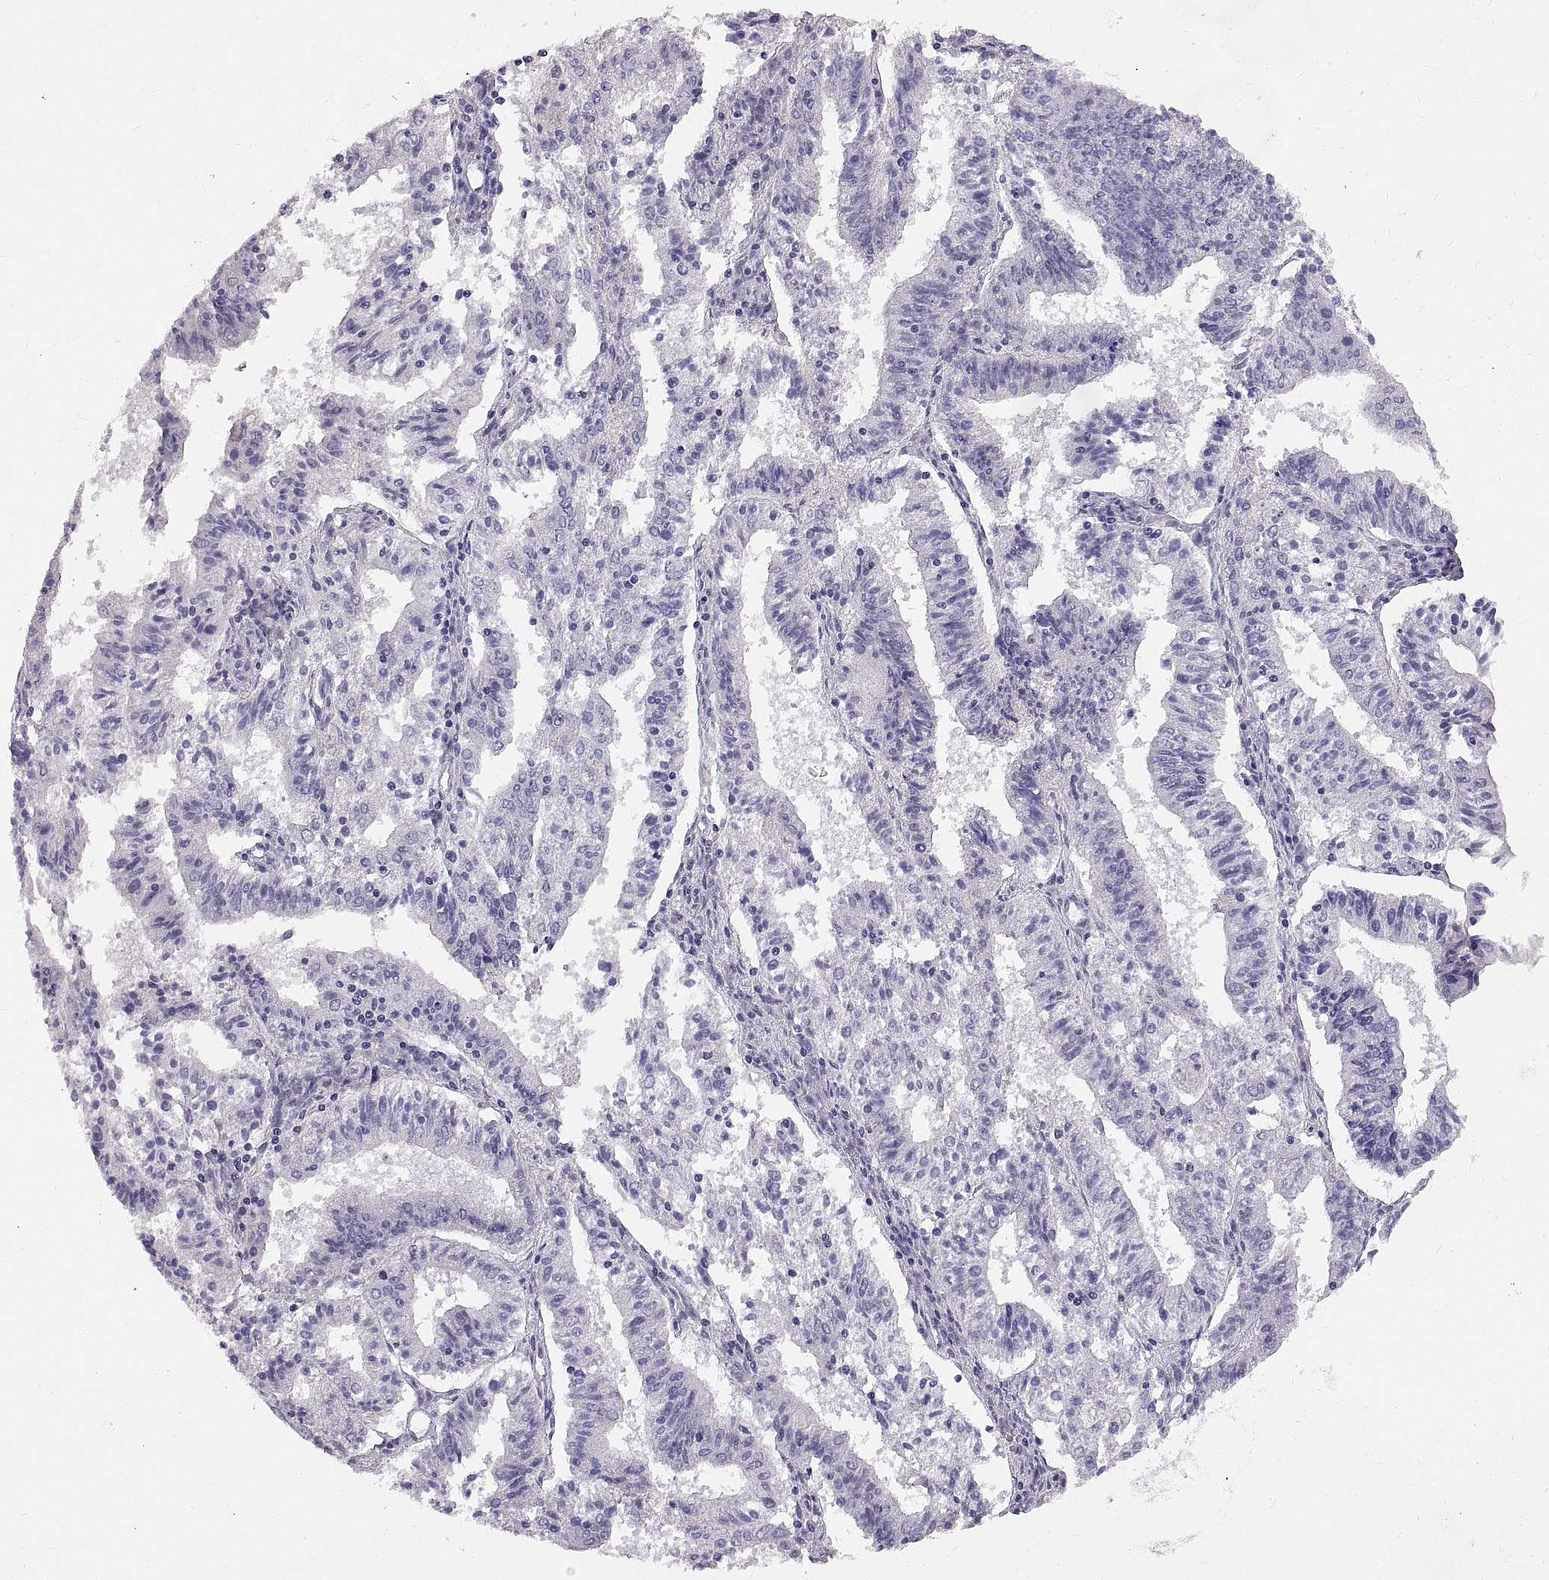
{"staining": {"intensity": "negative", "quantity": "none", "location": "none"}, "tissue": "endometrial cancer", "cell_type": "Tumor cells", "image_type": "cancer", "snomed": [{"axis": "morphology", "description": "Adenocarcinoma, NOS"}, {"axis": "topography", "description": "Endometrium"}], "caption": "The photomicrograph displays no significant staining in tumor cells of endometrial adenocarcinoma. (DAB (3,3'-diaminobenzidine) immunohistochemistry (IHC) visualized using brightfield microscopy, high magnification).", "gene": "WFDC8", "patient": {"sex": "female", "age": 82}}